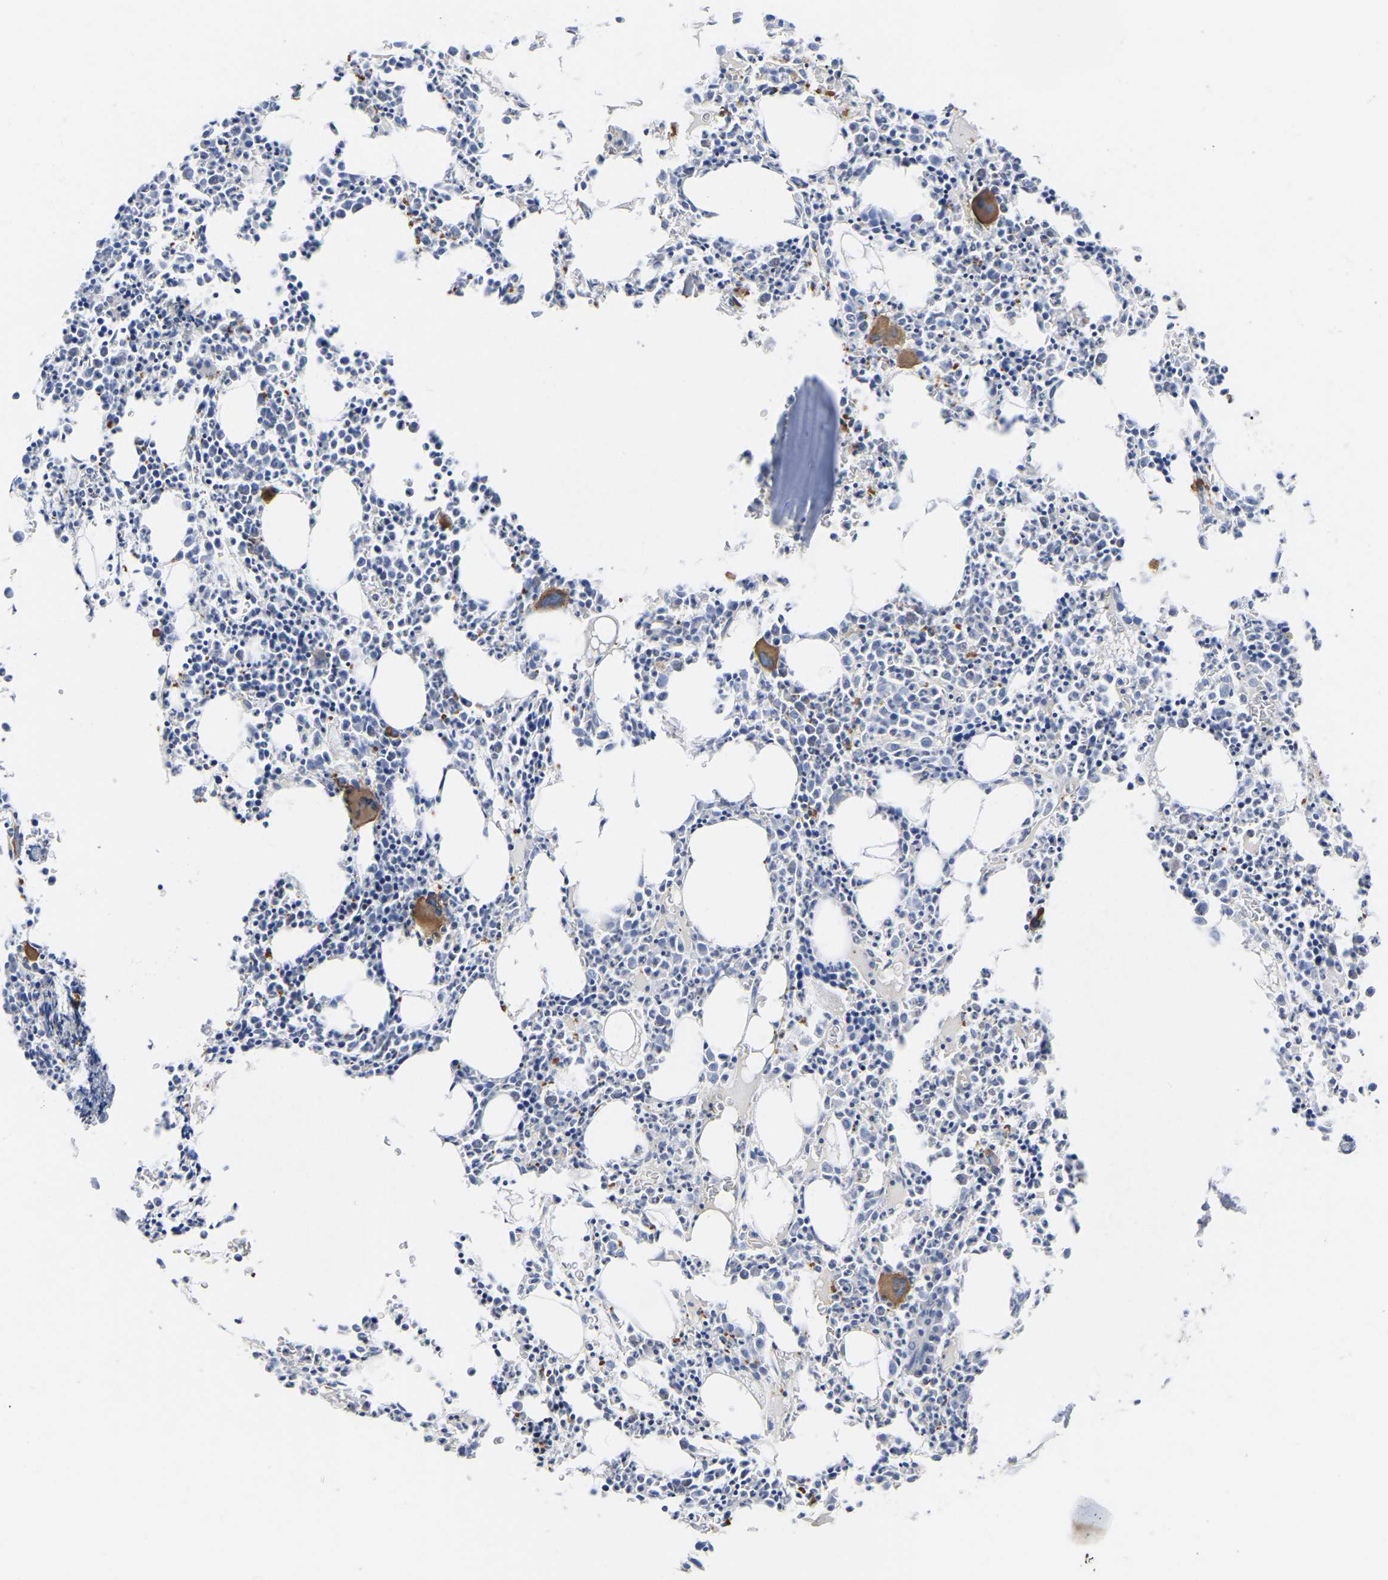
{"staining": {"intensity": "moderate", "quantity": "<25%", "location": "cytoplasmic/membranous"}, "tissue": "bone marrow", "cell_type": "Hematopoietic cells", "image_type": "normal", "snomed": [{"axis": "morphology", "description": "Normal tissue, NOS"}, {"axis": "morphology", "description": "Inflammation, NOS"}, {"axis": "topography", "description": "Bone marrow"}], "caption": "Immunohistochemistry (IHC) staining of benign bone marrow, which exhibits low levels of moderate cytoplasmic/membranous staining in approximately <25% of hematopoietic cells indicating moderate cytoplasmic/membranous protein positivity. The staining was performed using DAB (brown) for protein detection and nuclei were counterstained in hematoxylin (blue).", "gene": "ZNF449", "patient": {"sex": "female", "age": 40}}